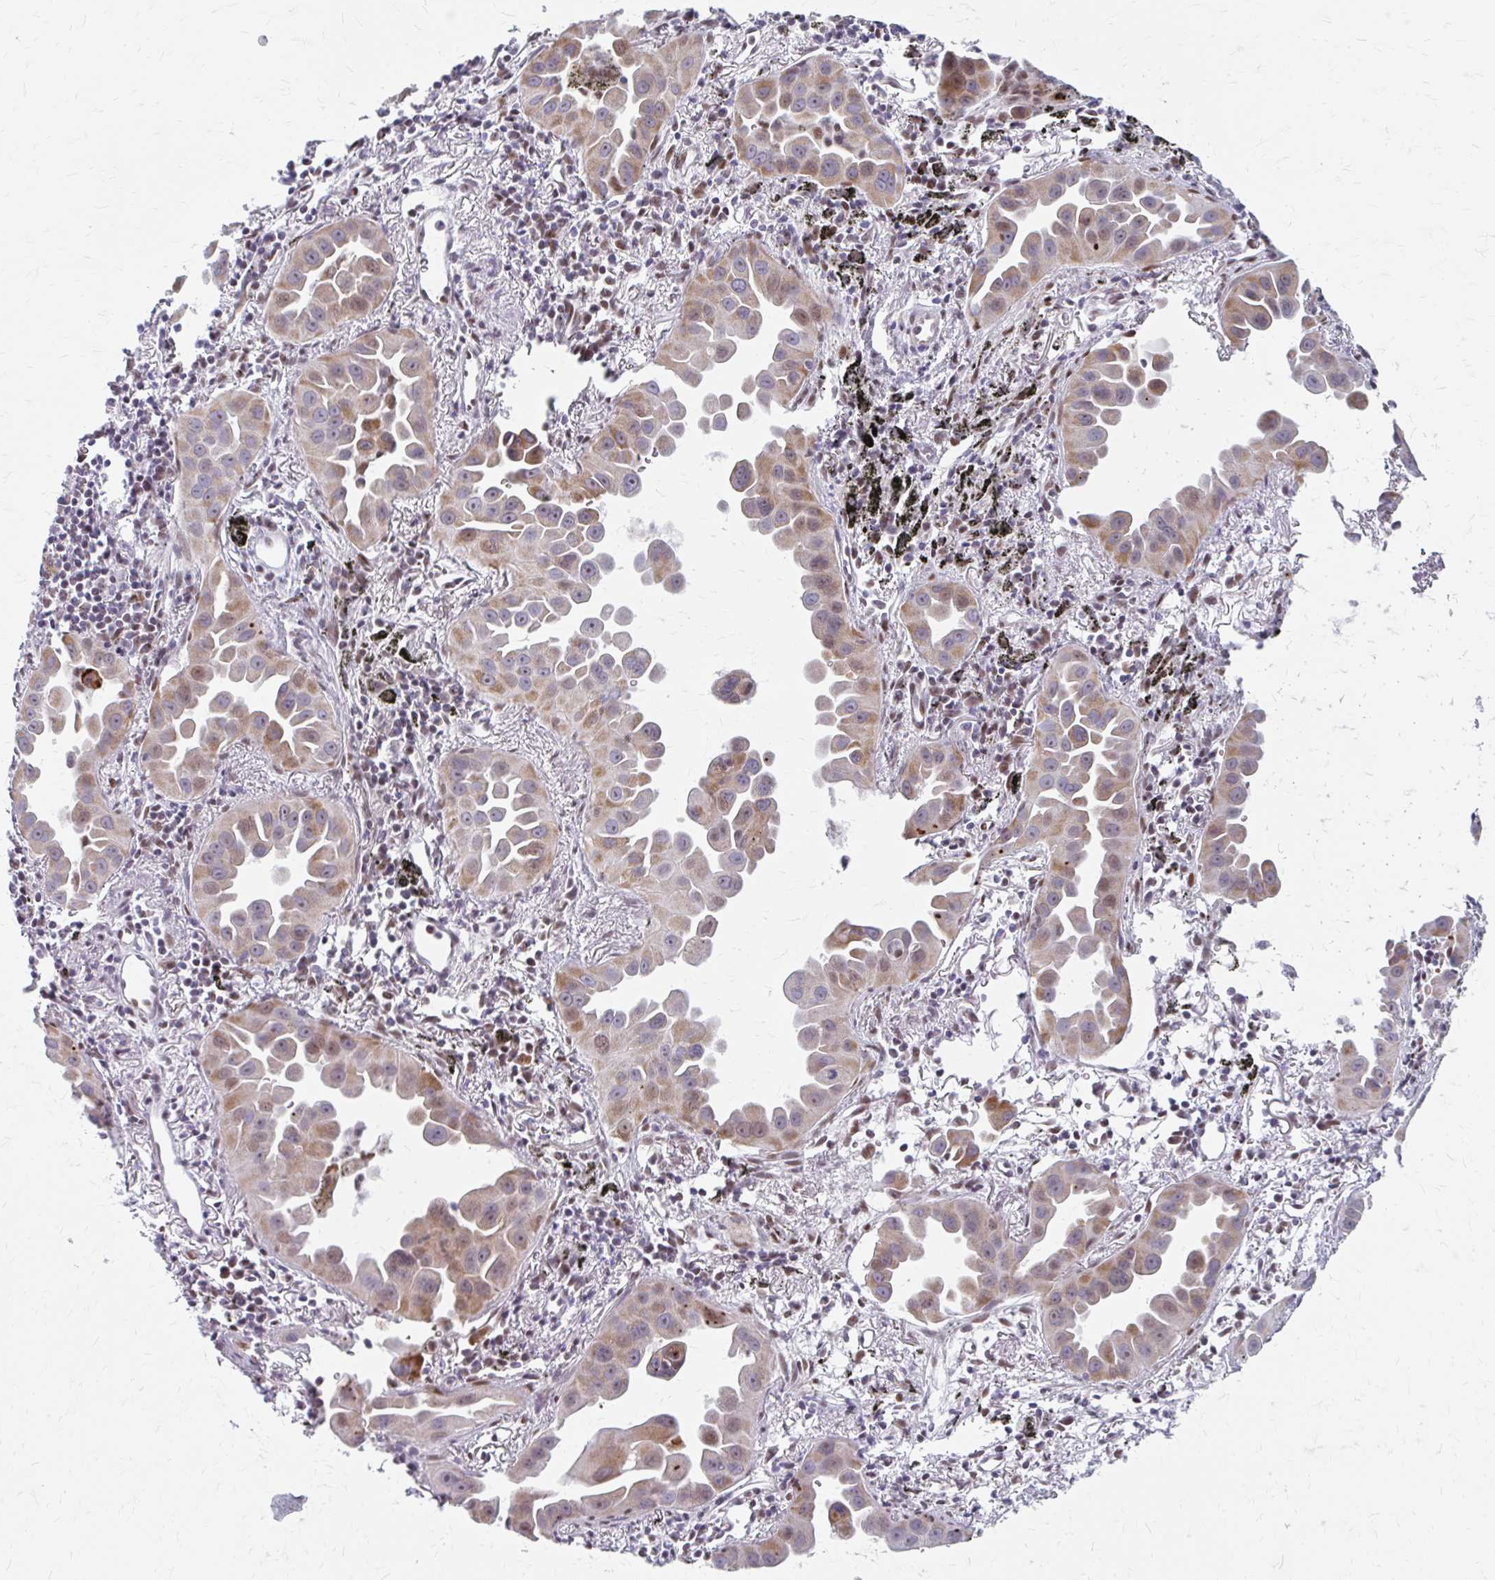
{"staining": {"intensity": "weak", "quantity": ">75%", "location": "cytoplasmic/membranous"}, "tissue": "lung cancer", "cell_type": "Tumor cells", "image_type": "cancer", "snomed": [{"axis": "morphology", "description": "Adenocarcinoma, NOS"}, {"axis": "topography", "description": "Lung"}], "caption": "Human lung cancer (adenocarcinoma) stained with a brown dye displays weak cytoplasmic/membranous positive positivity in approximately >75% of tumor cells.", "gene": "BEAN1", "patient": {"sex": "male", "age": 68}}